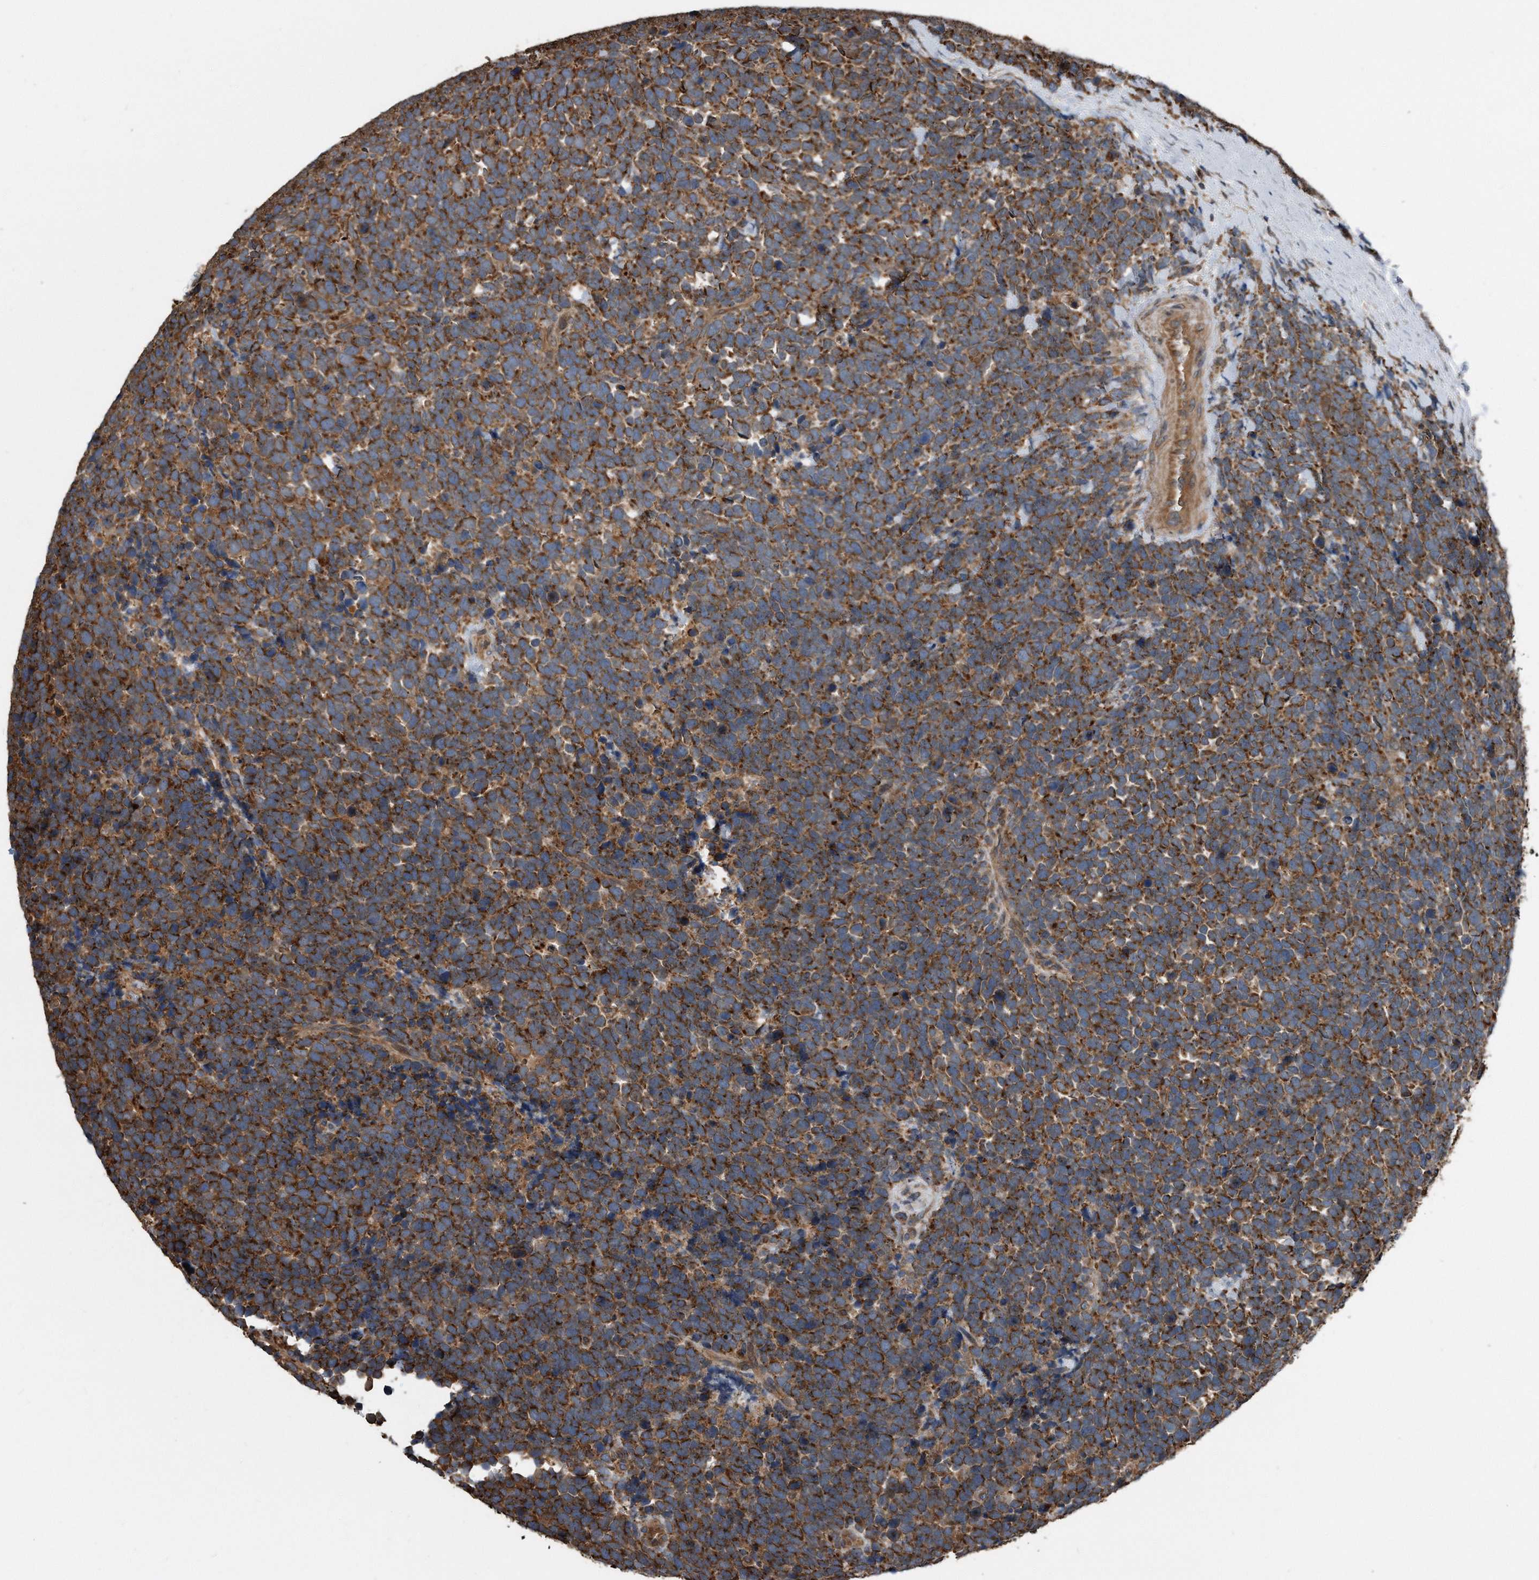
{"staining": {"intensity": "strong", "quantity": ">75%", "location": "cytoplasmic/membranous"}, "tissue": "urothelial cancer", "cell_type": "Tumor cells", "image_type": "cancer", "snomed": [{"axis": "morphology", "description": "Urothelial carcinoma, High grade"}, {"axis": "topography", "description": "Urinary bladder"}], "caption": "Immunohistochemical staining of human urothelial cancer displays high levels of strong cytoplasmic/membranous protein expression in about >75% of tumor cells. The staining is performed using DAB brown chromogen to label protein expression. The nuclei are counter-stained blue using hematoxylin.", "gene": "FAM136A", "patient": {"sex": "female", "age": 82}}